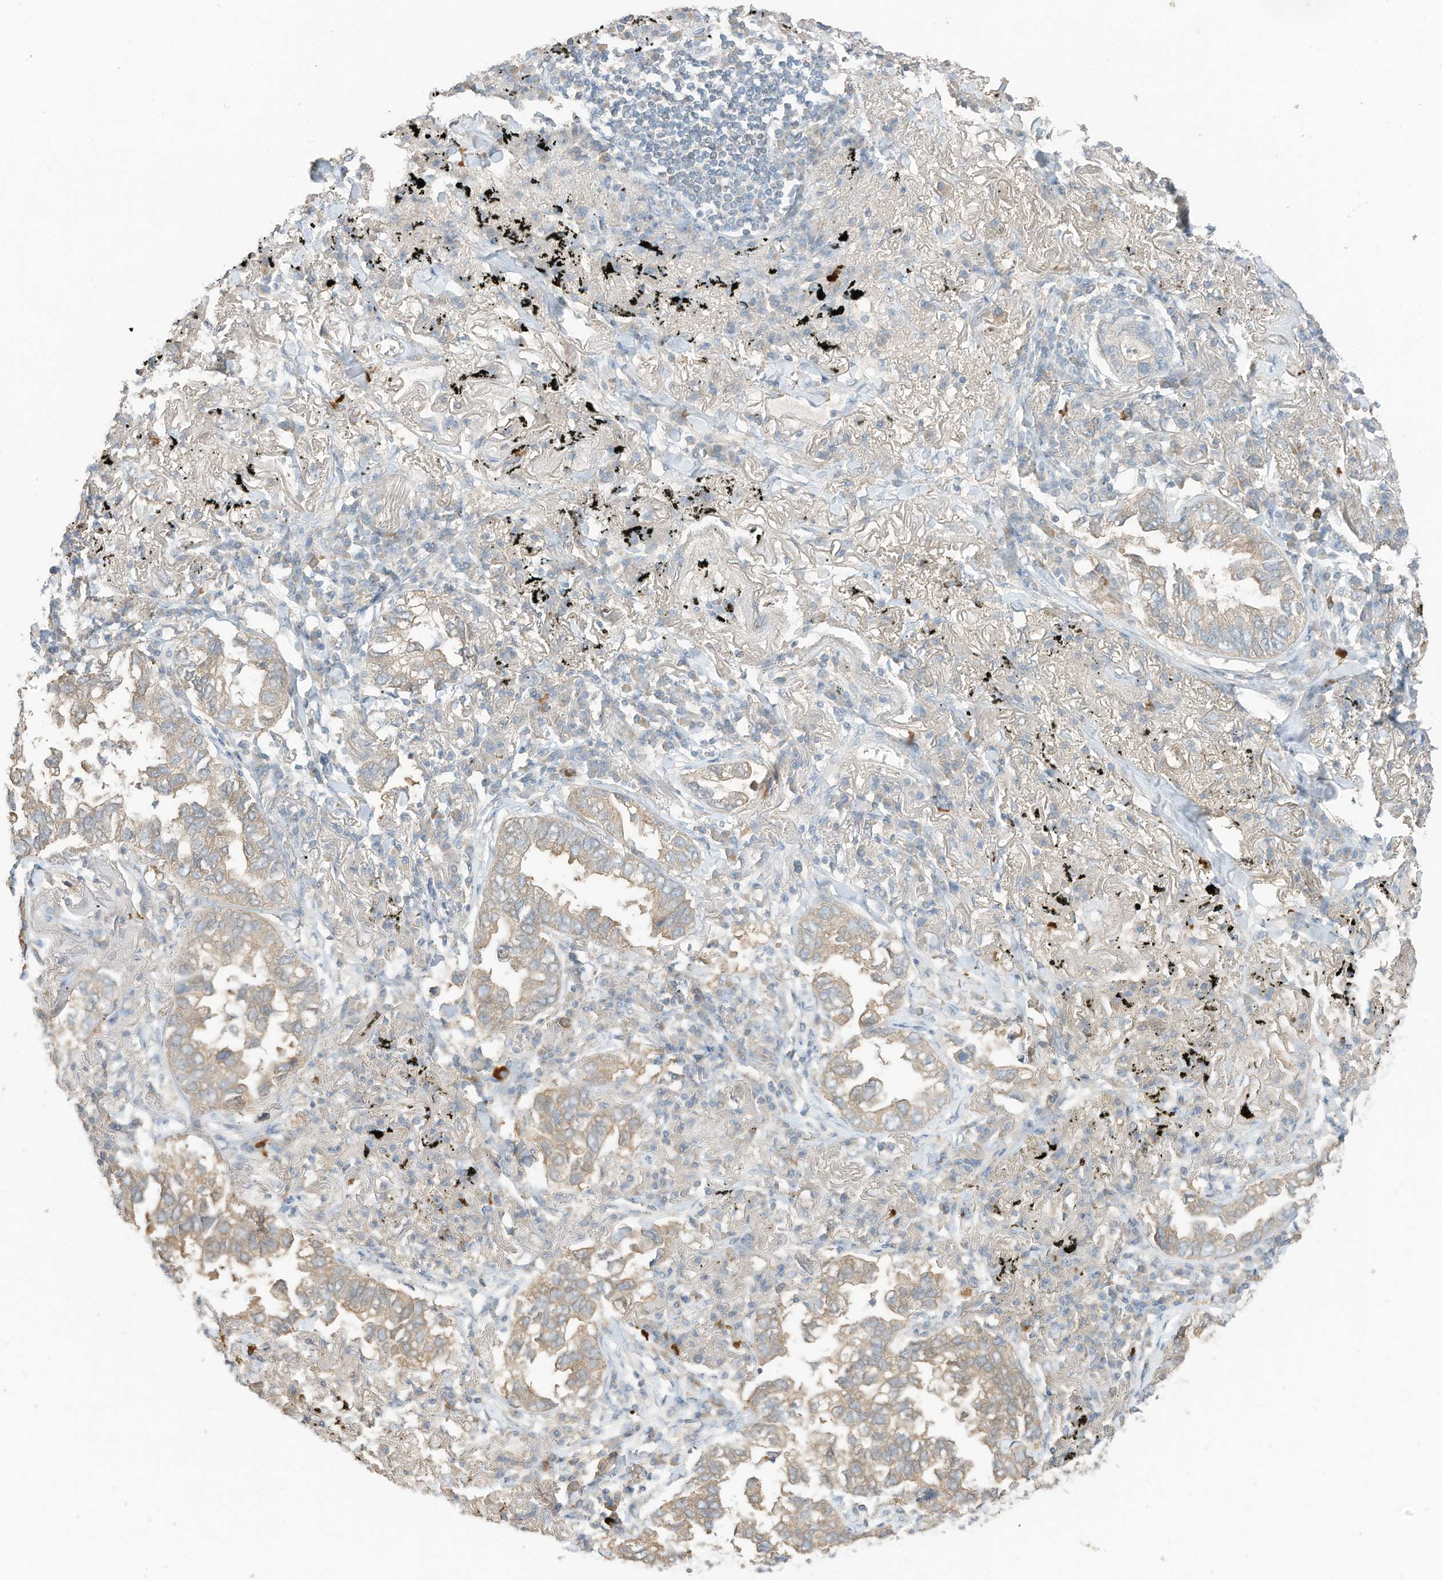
{"staining": {"intensity": "weak", "quantity": "25%-75%", "location": "cytoplasmic/membranous"}, "tissue": "lung cancer", "cell_type": "Tumor cells", "image_type": "cancer", "snomed": [{"axis": "morphology", "description": "Adenocarcinoma, NOS"}, {"axis": "topography", "description": "Lung"}], "caption": "This is a photomicrograph of immunohistochemistry (IHC) staining of lung cancer (adenocarcinoma), which shows weak positivity in the cytoplasmic/membranous of tumor cells.", "gene": "CAPN13", "patient": {"sex": "male", "age": 65}}